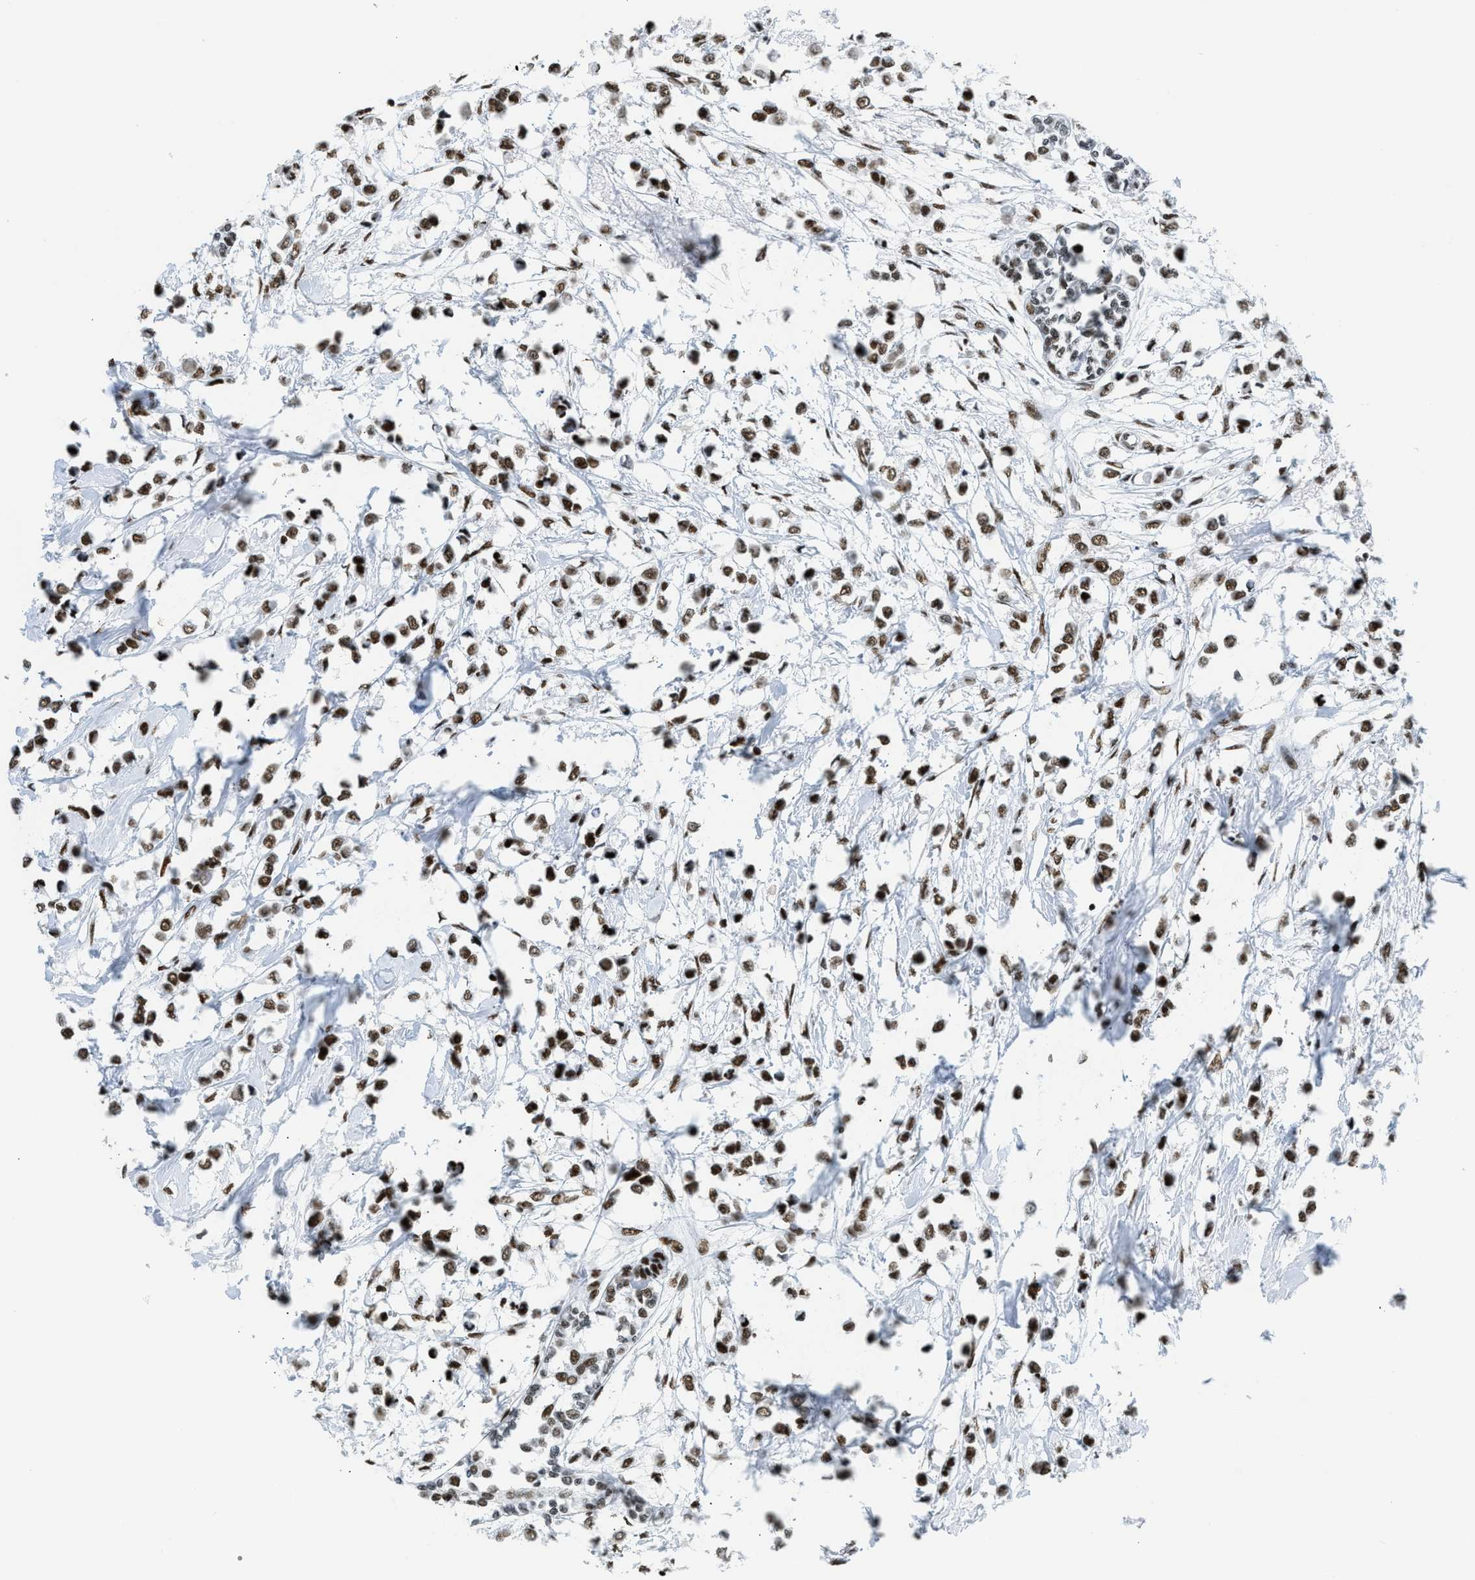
{"staining": {"intensity": "strong", "quantity": ">75%", "location": "nuclear"}, "tissue": "breast cancer", "cell_type": "Tumor cells", "image_type": "cancer", "snomed": [{"axis": "morphology", "description": "Lobular carcinoma"}, {"axis": "topography", "description": "Breast"}], "caption": "A brown stain highlights strong nuclear positivity of a protein in human breast cancer (lobular carcinoma) tumor cells.", "gene": "PIF1", "patient": {"sex": "female", "age": 51}}